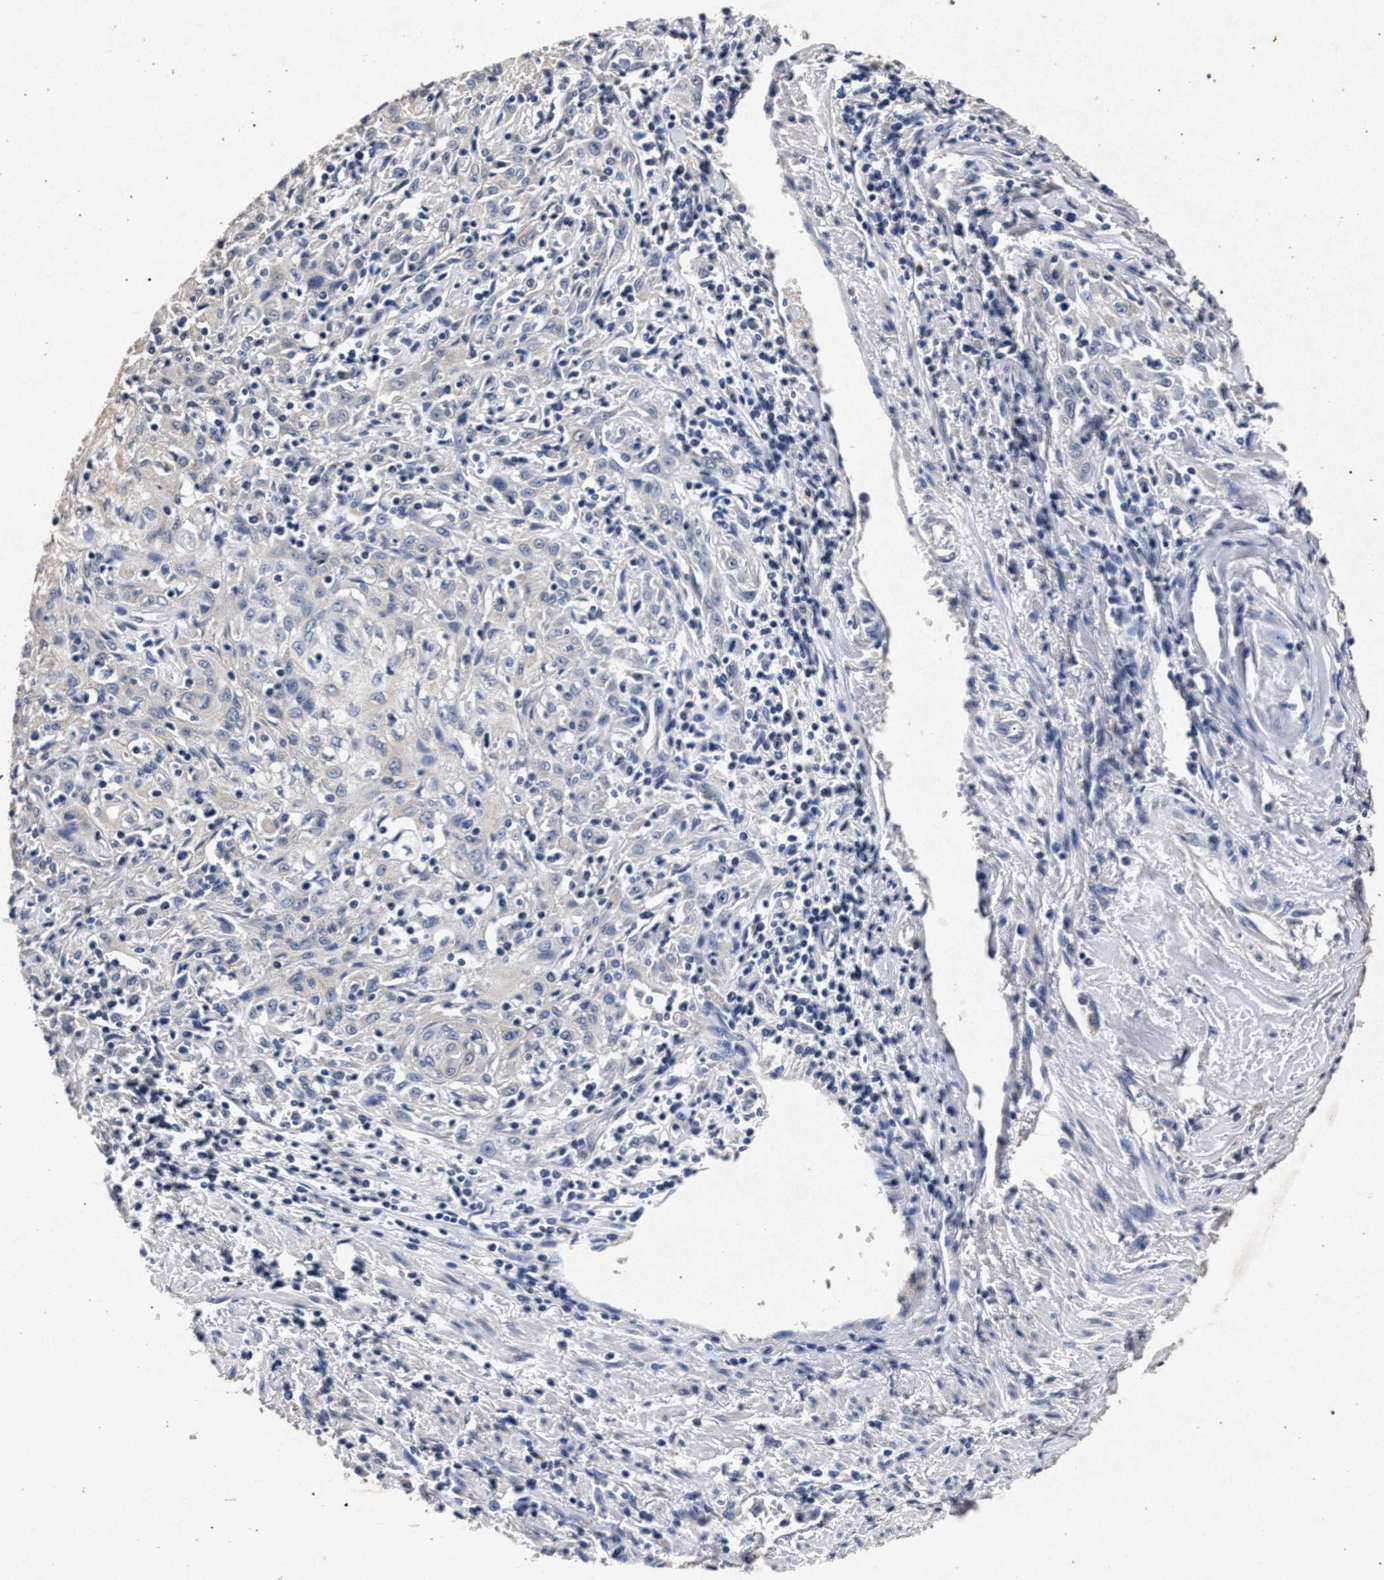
{"staining": {"intensity": "negative", "quantity": "none", "location": "none"}, "tissue": "skin cancer", "cell_type": "Tumor cells", "image_type": "cancer", "snomed": [{"axis": "morphology", "description": "Squamous cell carcinoma, NOS"}, {"axis": "morphology", "description": "Squamous cell carcinoma, metastatic, NOS"}, {"axis": "topography", "description": "Skin"}, {"axis": "topography", "description": "Lymph node"}], "caption": "Immunohistochemistry (IHC) micrograph of neoplastic tissue: skin cancer (squamous cell carcinoma) stained with DAB (3,3'-diaminobenzidine) exhibits no significant protein staining in tumor cells.", "gene": "ATP1A2", "patient": {"sex": "male", "age": 75}}